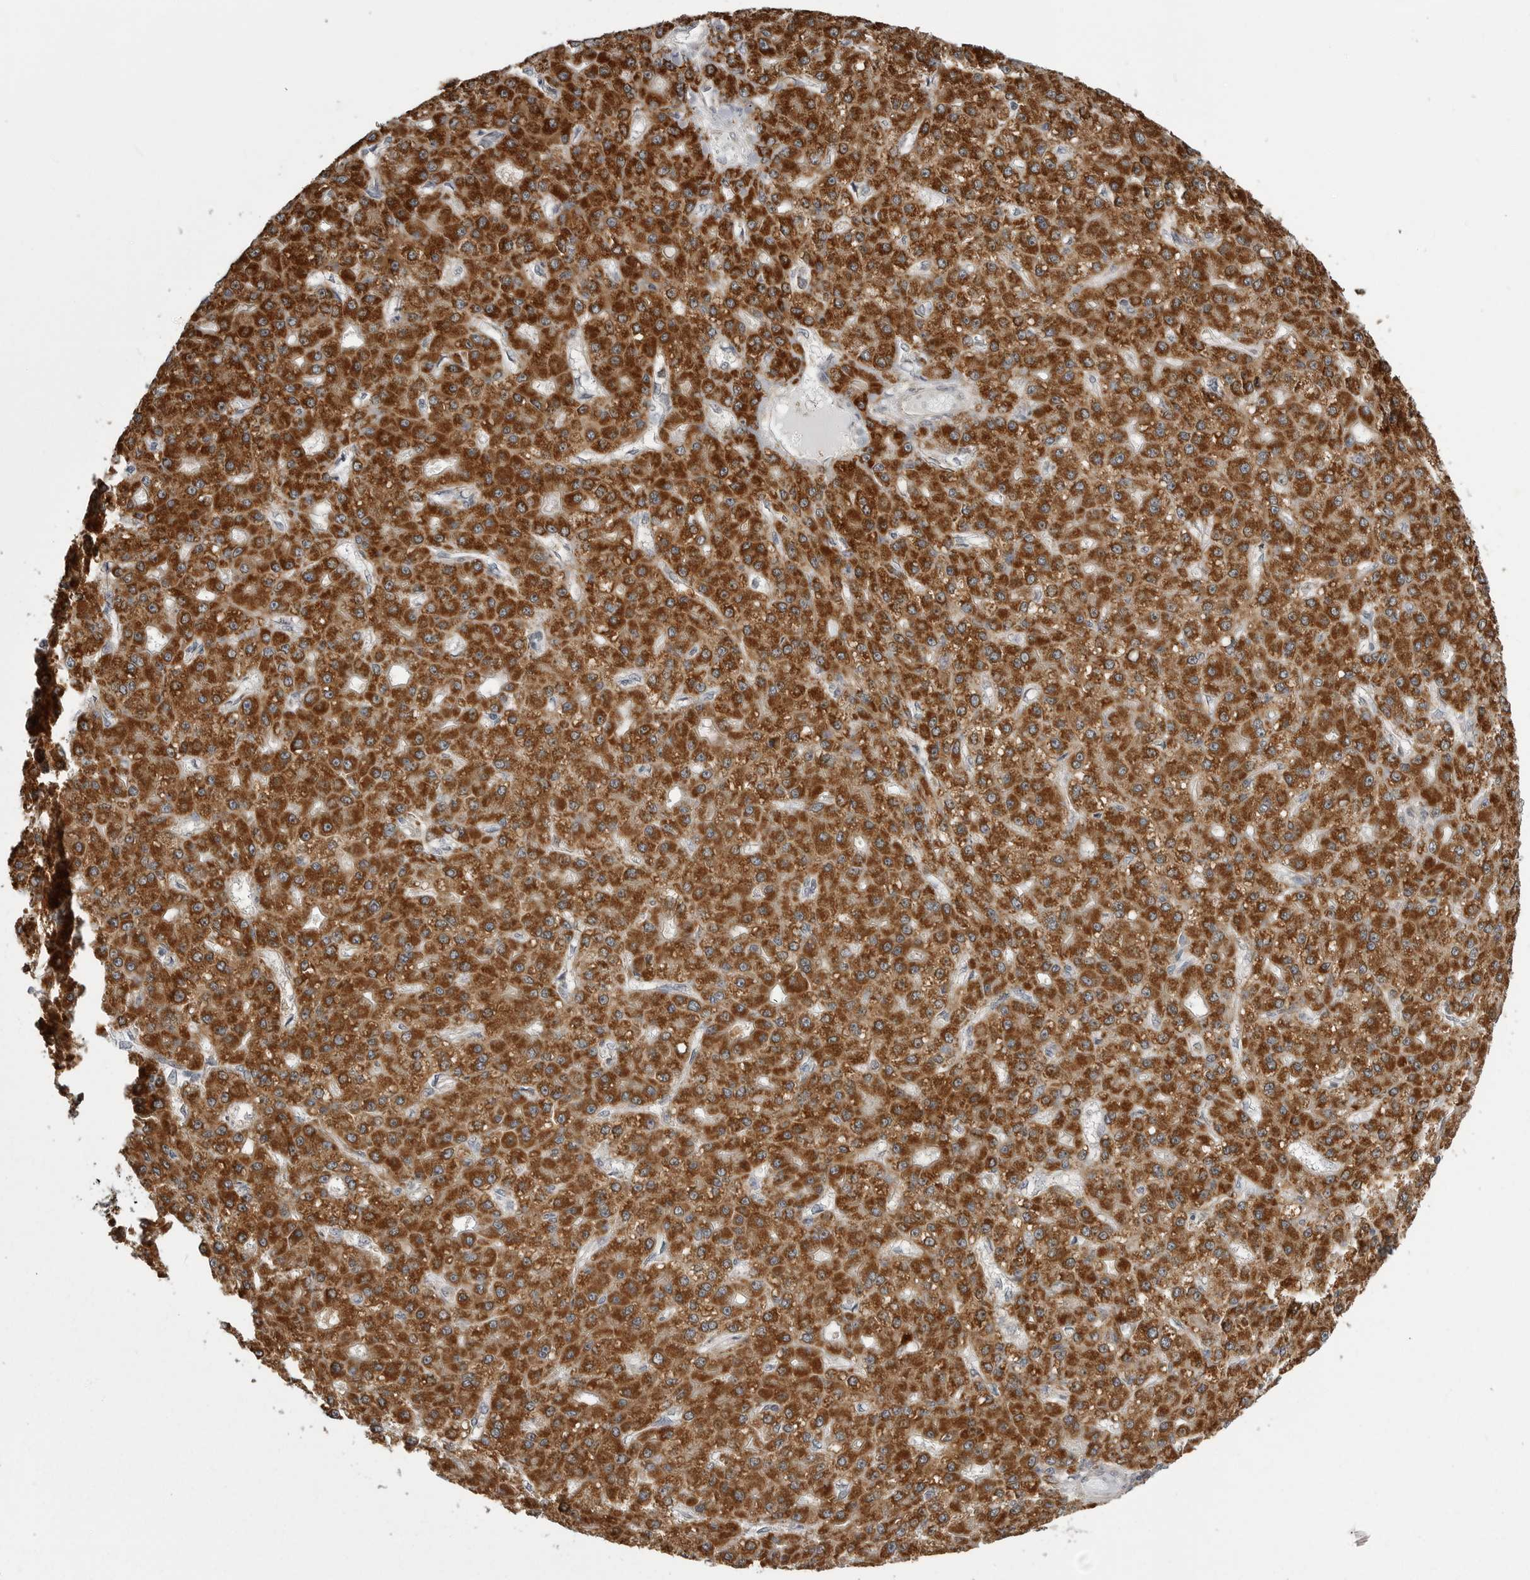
{"staining": {"intensity": "strong", "quantity": ">75%", "location": "cytoplasmic/membranous"}, "tissue": "liver cancer", "cell_type": "Tumor cells", "image_type": "cancer", "snomed": [{"axis": "morphology", "description": "Carcinoma, Hepatocellular, NOS"}, {"axis": "topography", "description": "Liver"}], "caption": "Immunohistochemical staining of human hepatocellular carcinoma (liver) displays high levels of strong cytoplasmic/membranous protein staining in about >75% of tumor cells.", "gene": "FH", "patient": {"sex": "male", "age": 67}}